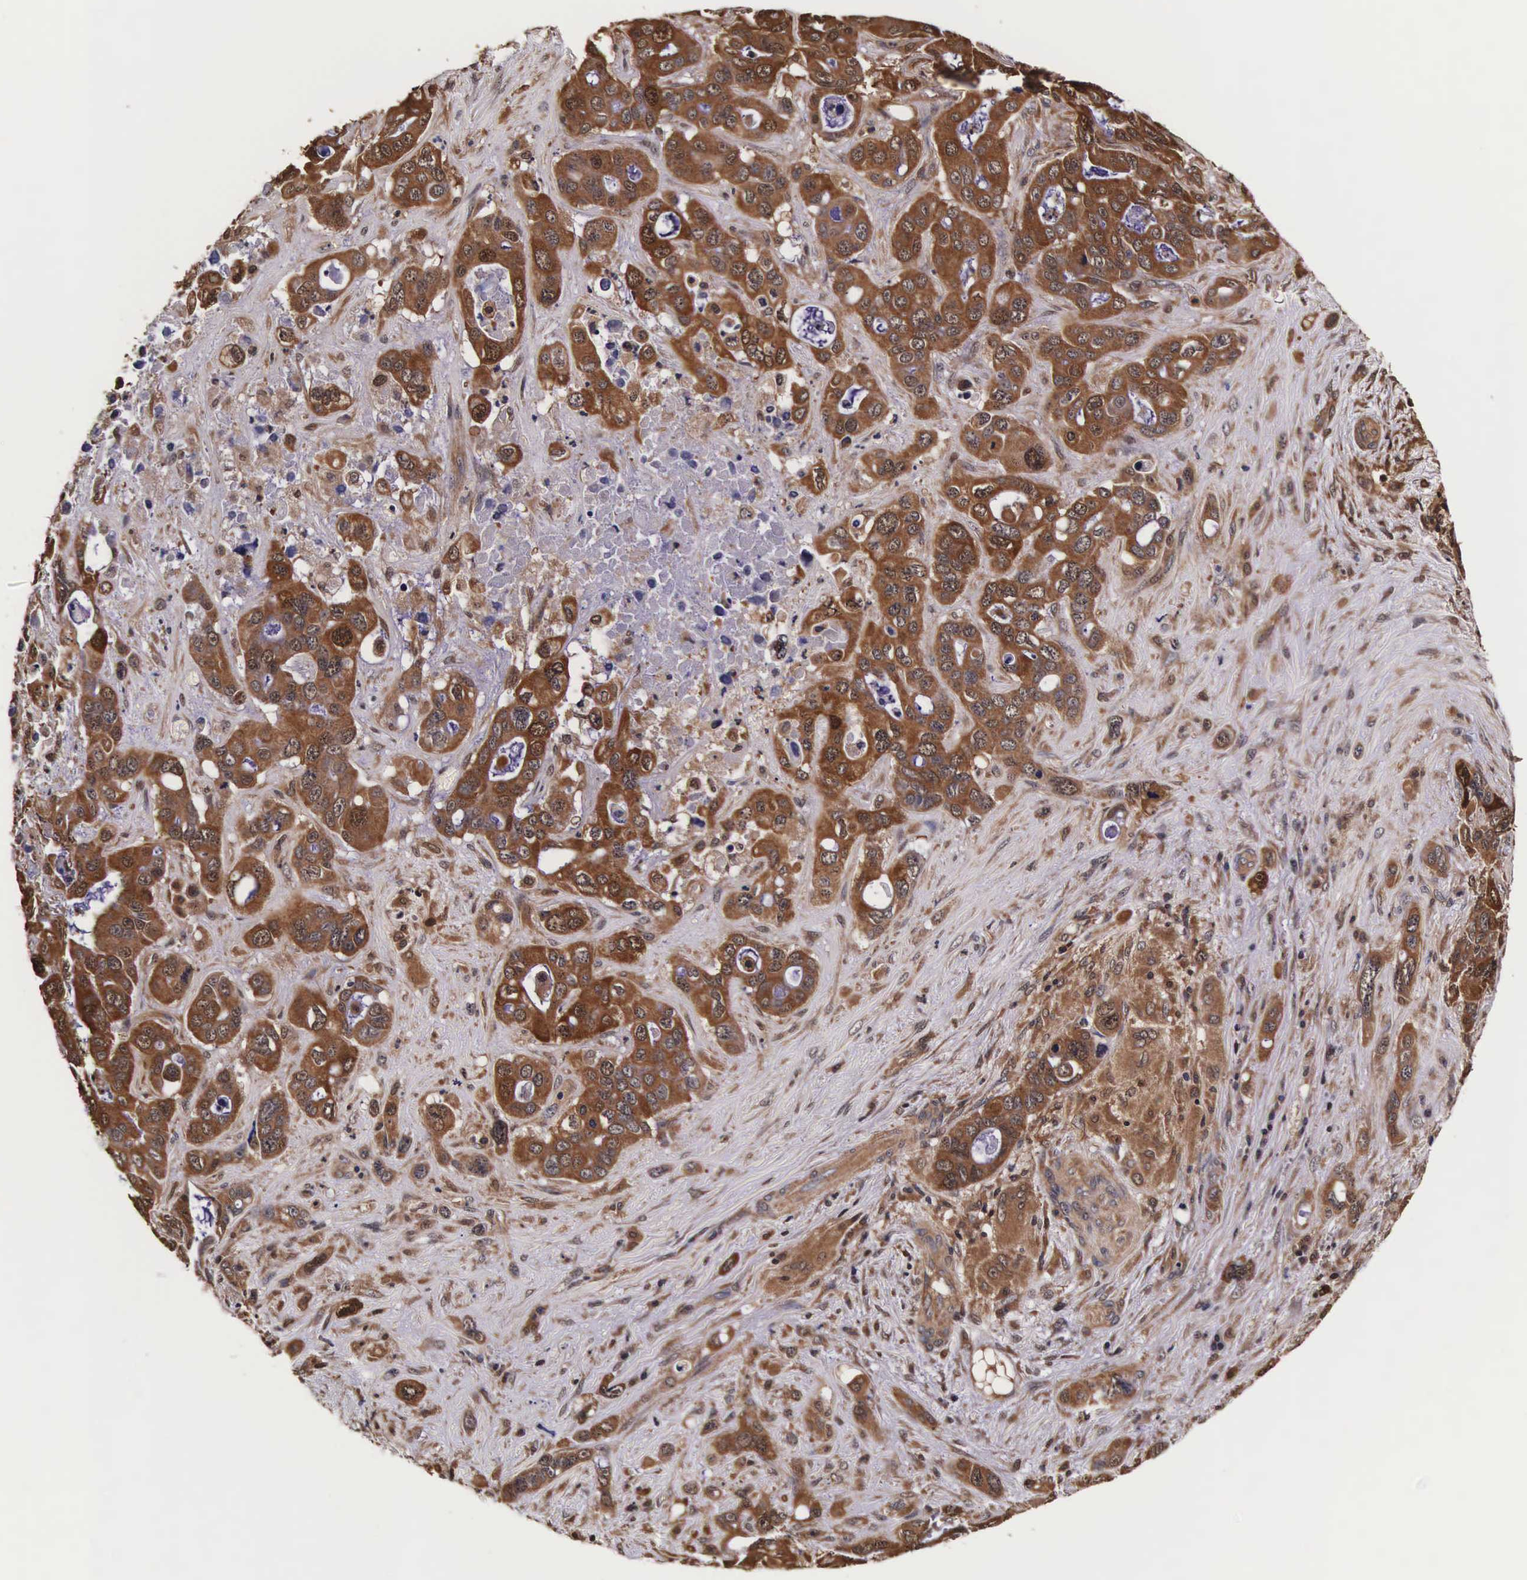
{"staining": {"intensity": "strong", "quantity": ">75%", "location": "cytoplasmic/membranous,nuclear"}, "tissue": "liver cancer", "cell_type": "Tumor cells", "image_type": "cancer", "snomed": [{"axis": "morphology", "description": "Cholangiocarcinoma"}, {"axis": "topography", "description": "Liver"}], "caption": "This is a histology image of IHC staining of cholangiocarcinoma (liver), which shows strong staining in the cytoplasmic/membranous and nuclear of tumor cells.", "gene": "TECPR2", "patient": {"sex": "female", "age": 79}}